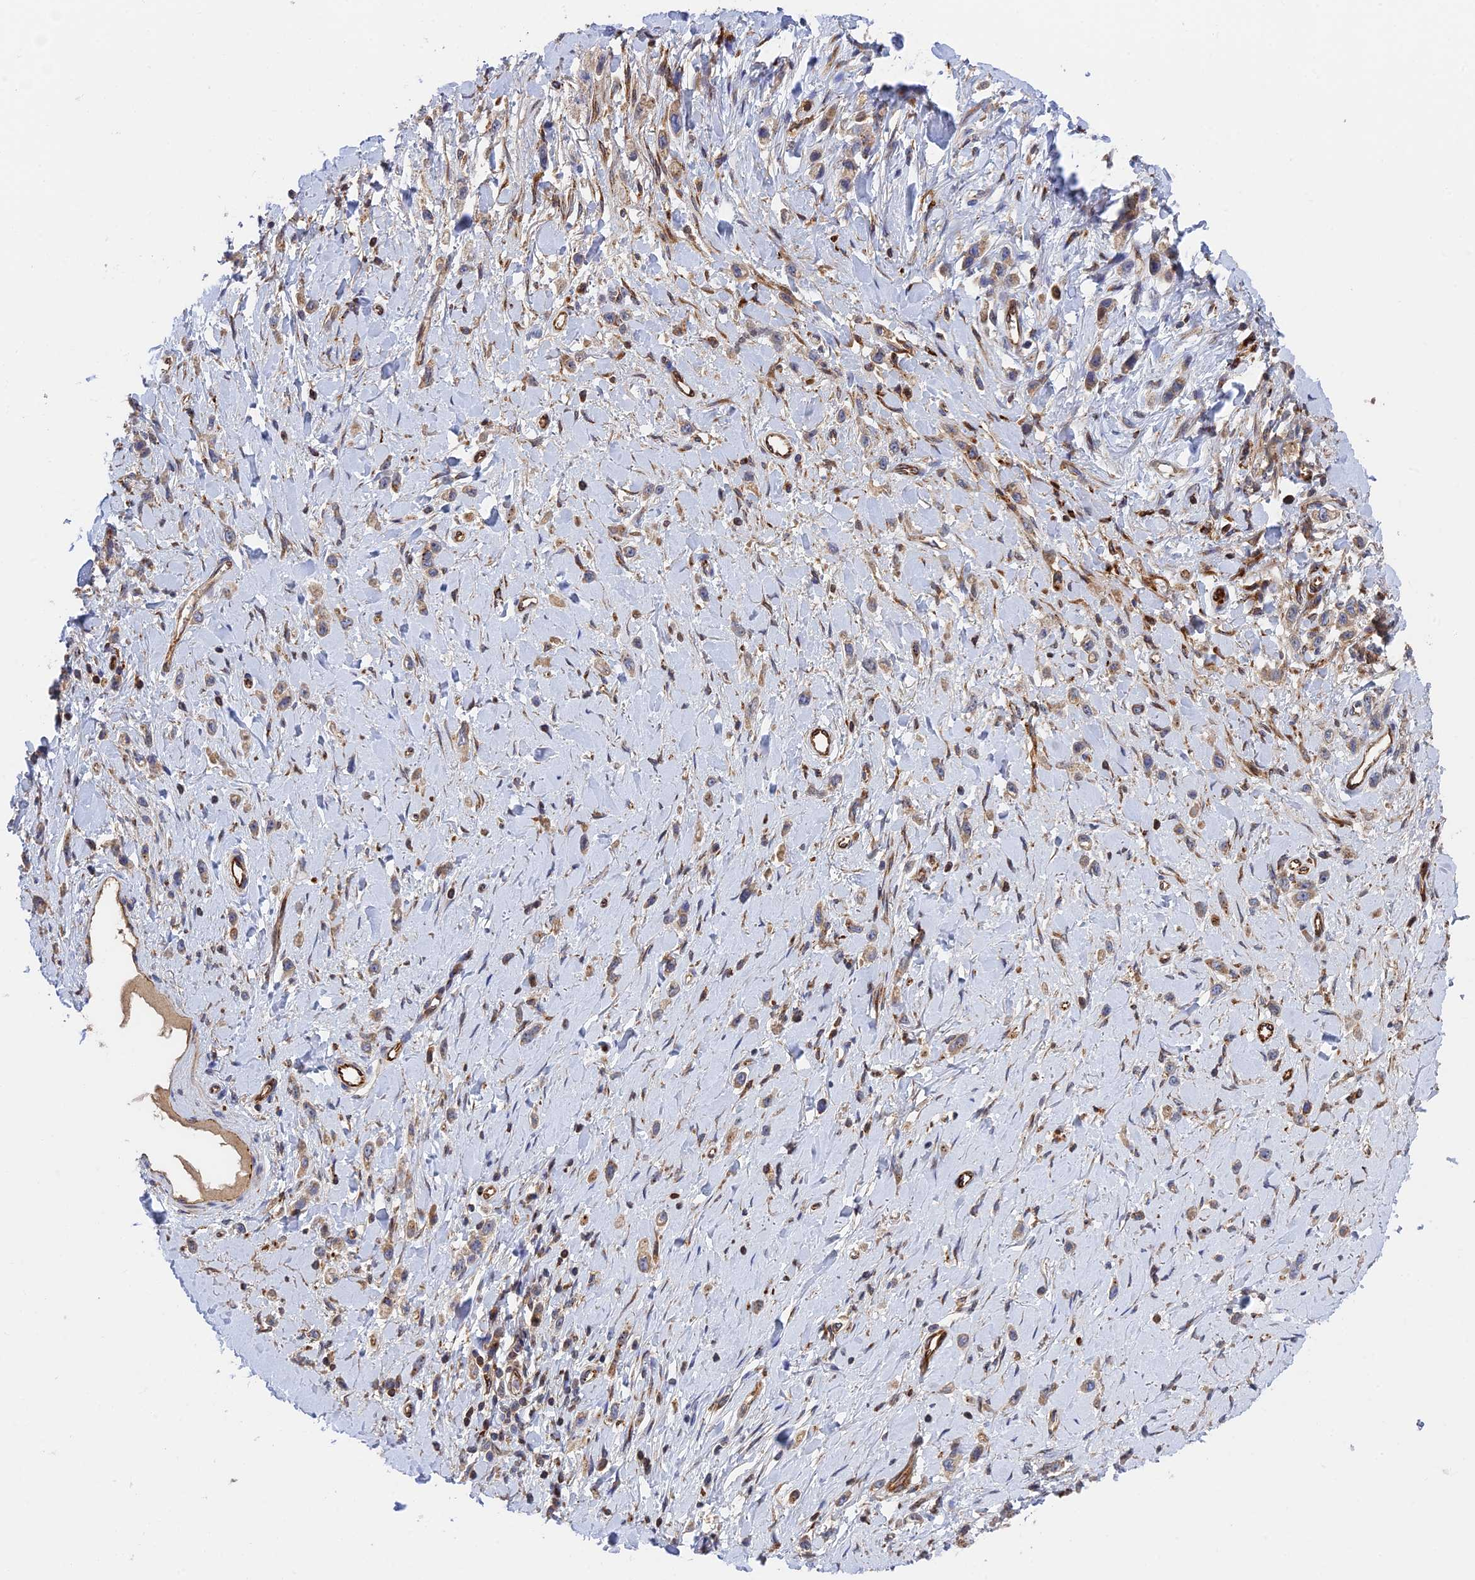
{"staining": {"intensity": "weak", "quantity": "25%-75%", "location": "cytoplasmic/membranous"}, "tissue": "stomach cancer", "cell_type": "Tumor cells", "image_type": "cancer", "snomed": [{"axis": "morphology", "description": "Adenocarcinoma, NOS"}, {"axis": "topography", "description": "Stomach"}], "caption": "Human stomach adenocarcinoma stained with a protein marker displays weak staining in tumor cells.", "gene": "PPP2R3C", "patient": {"sex": "female", "age": 65}}